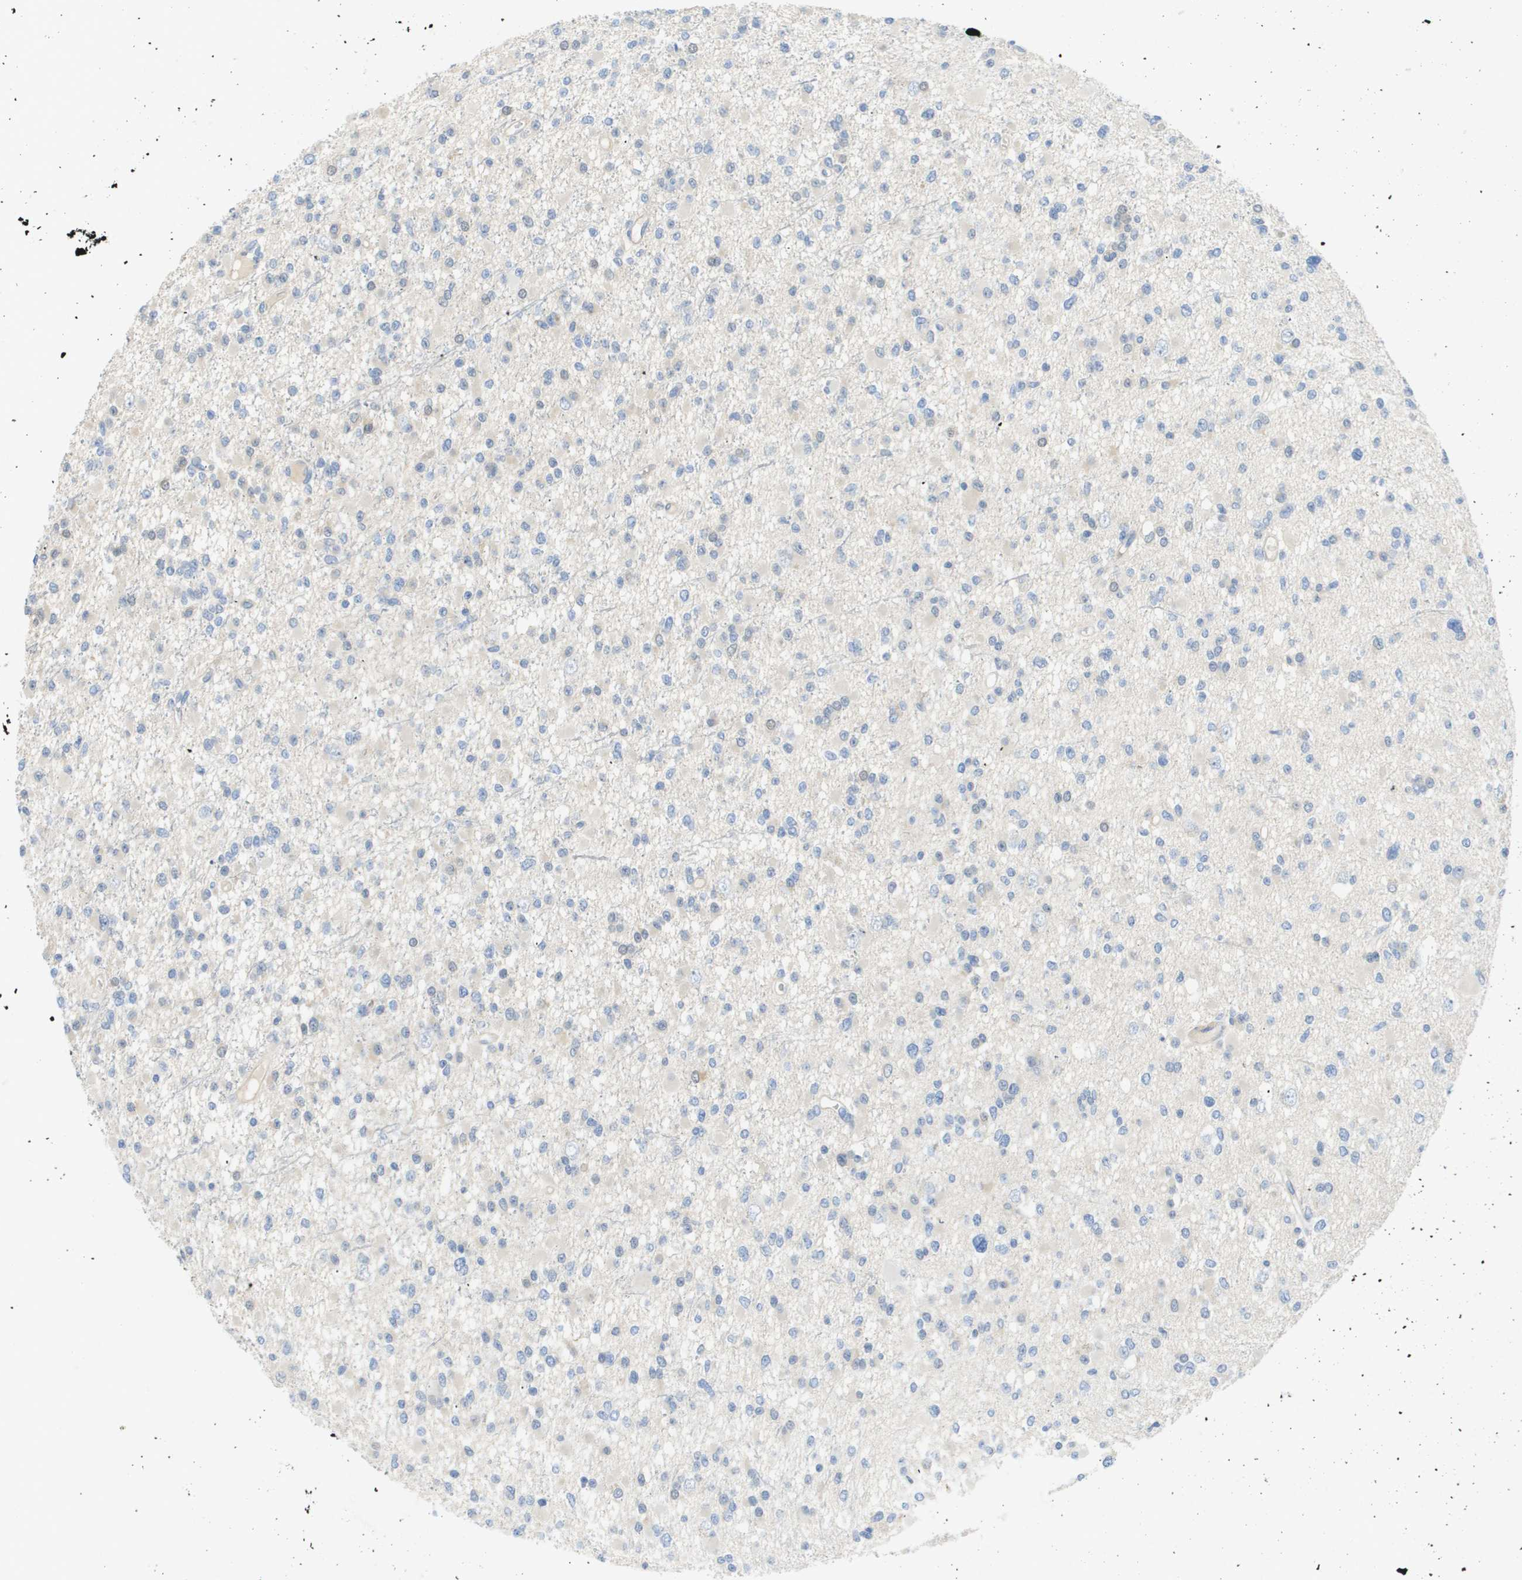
{"staining": {"intensity": "negative", "quantity": "none", "location": "none"}, "tissue": "glioma", "cell_type": "Tumor cells", "image_type": "cancer", "snomed": [{"axis": "morphology", "description": "Glioma, malignant, Low grade"}, {"axis": "topography", "description": "Brain"}], "caption": "Immunohistochemical staining of glioma reveals no significant expression in tumor cells. The staining was performed using DAB (3,3'-diaminobenzidine) to visualize the protein expression in brown, while the nuclei were stained in blue with hematoxylin (Magnification: 20x).", "gene": "MYL3", "patient": {"sex": "female", "age": 22}}